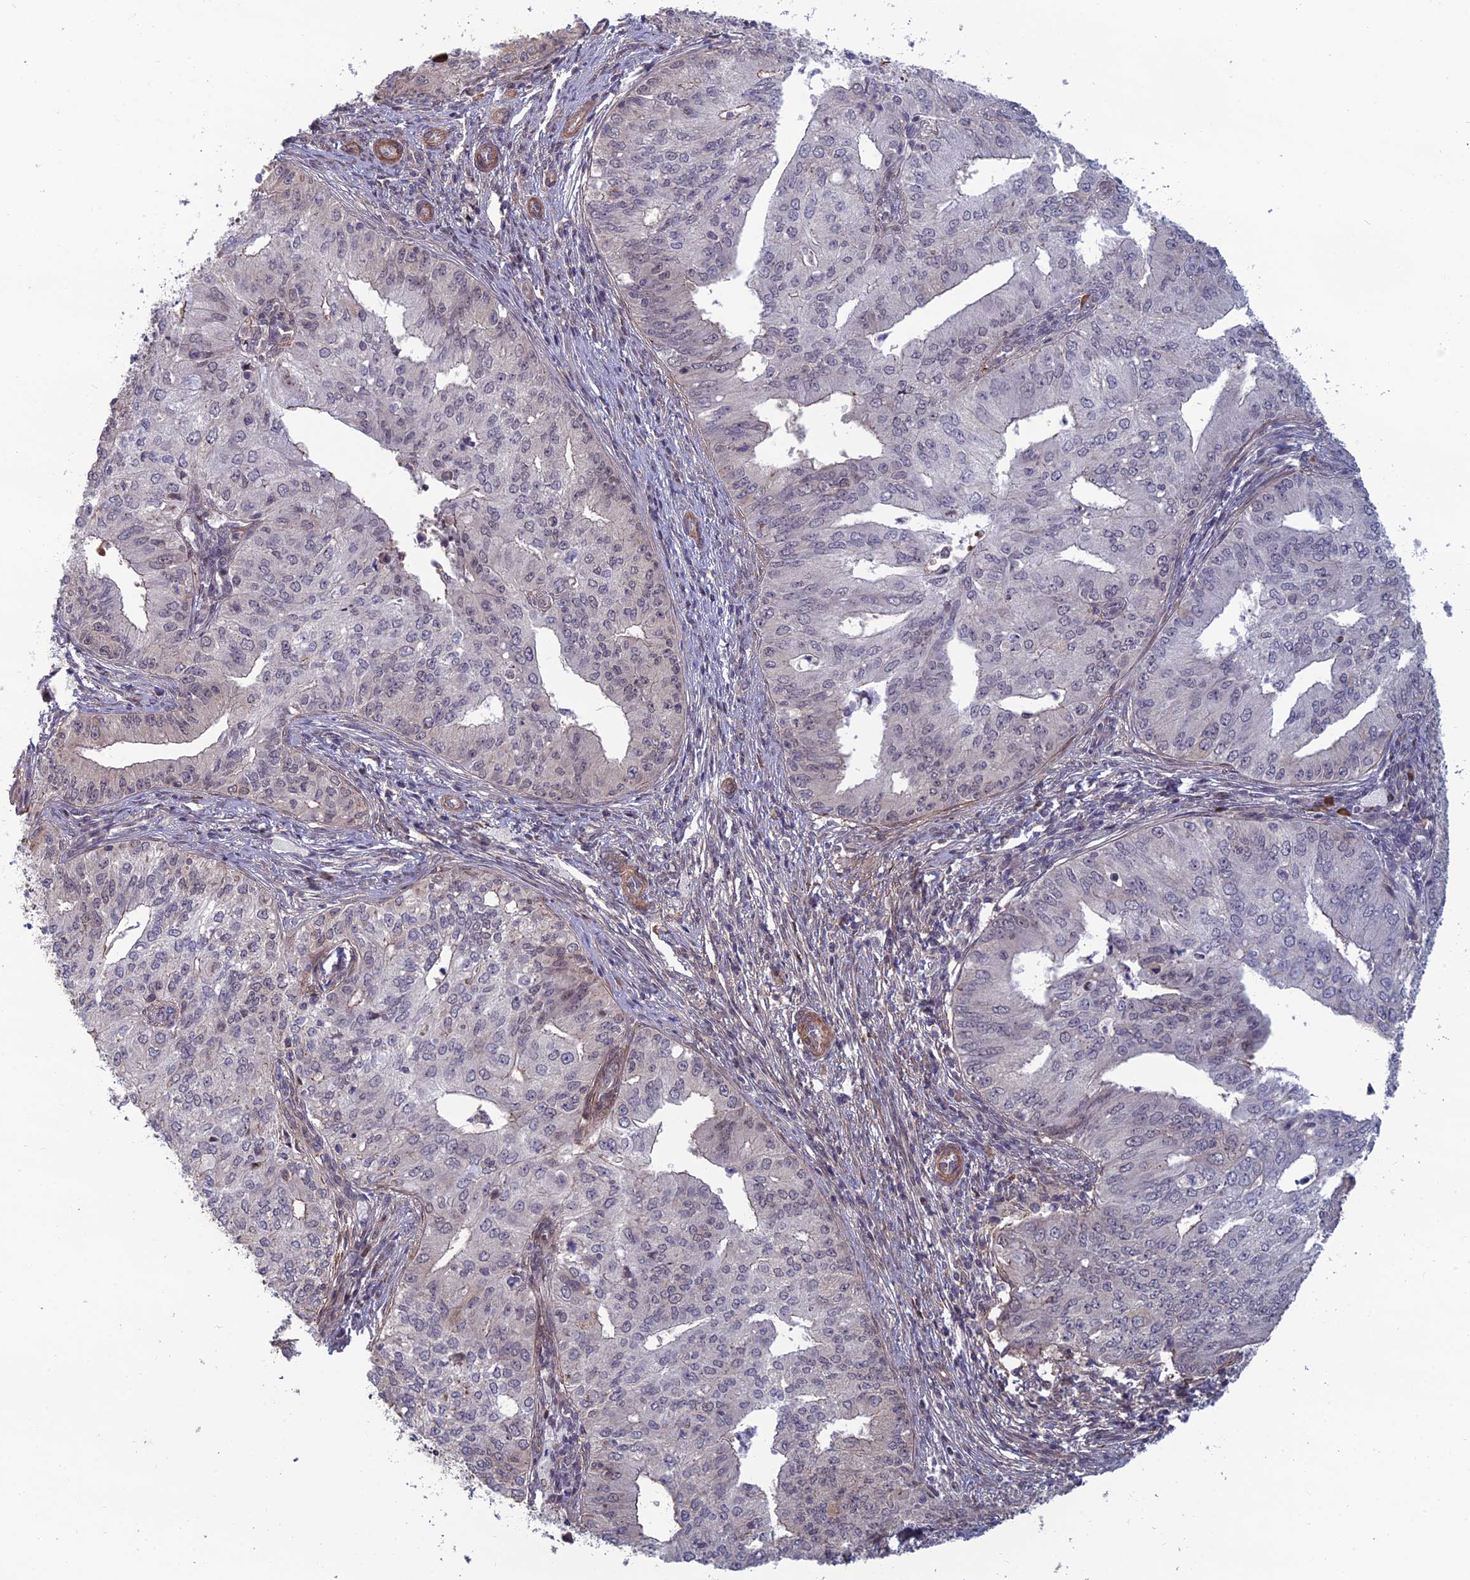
{"staining": {"intensity": "negative", "quantity": "none", "location": "none"}, "tissue": "endometrial cancer", "cell_type": "Tumor cells", "image_type": "cancer", "snomed": [{"axis": "morphology", "description": "Adenocarcinoma, NOS"}, {"axis": "topography", "description": "Endometrium"}], "caption": "A histopathology image of adenocarcinoma (endometrial) stained for a protein demonstrates no brown staining in tumor cells.", "gene": "CCDC183", "patient": {"sex": "female", "age": 50}}